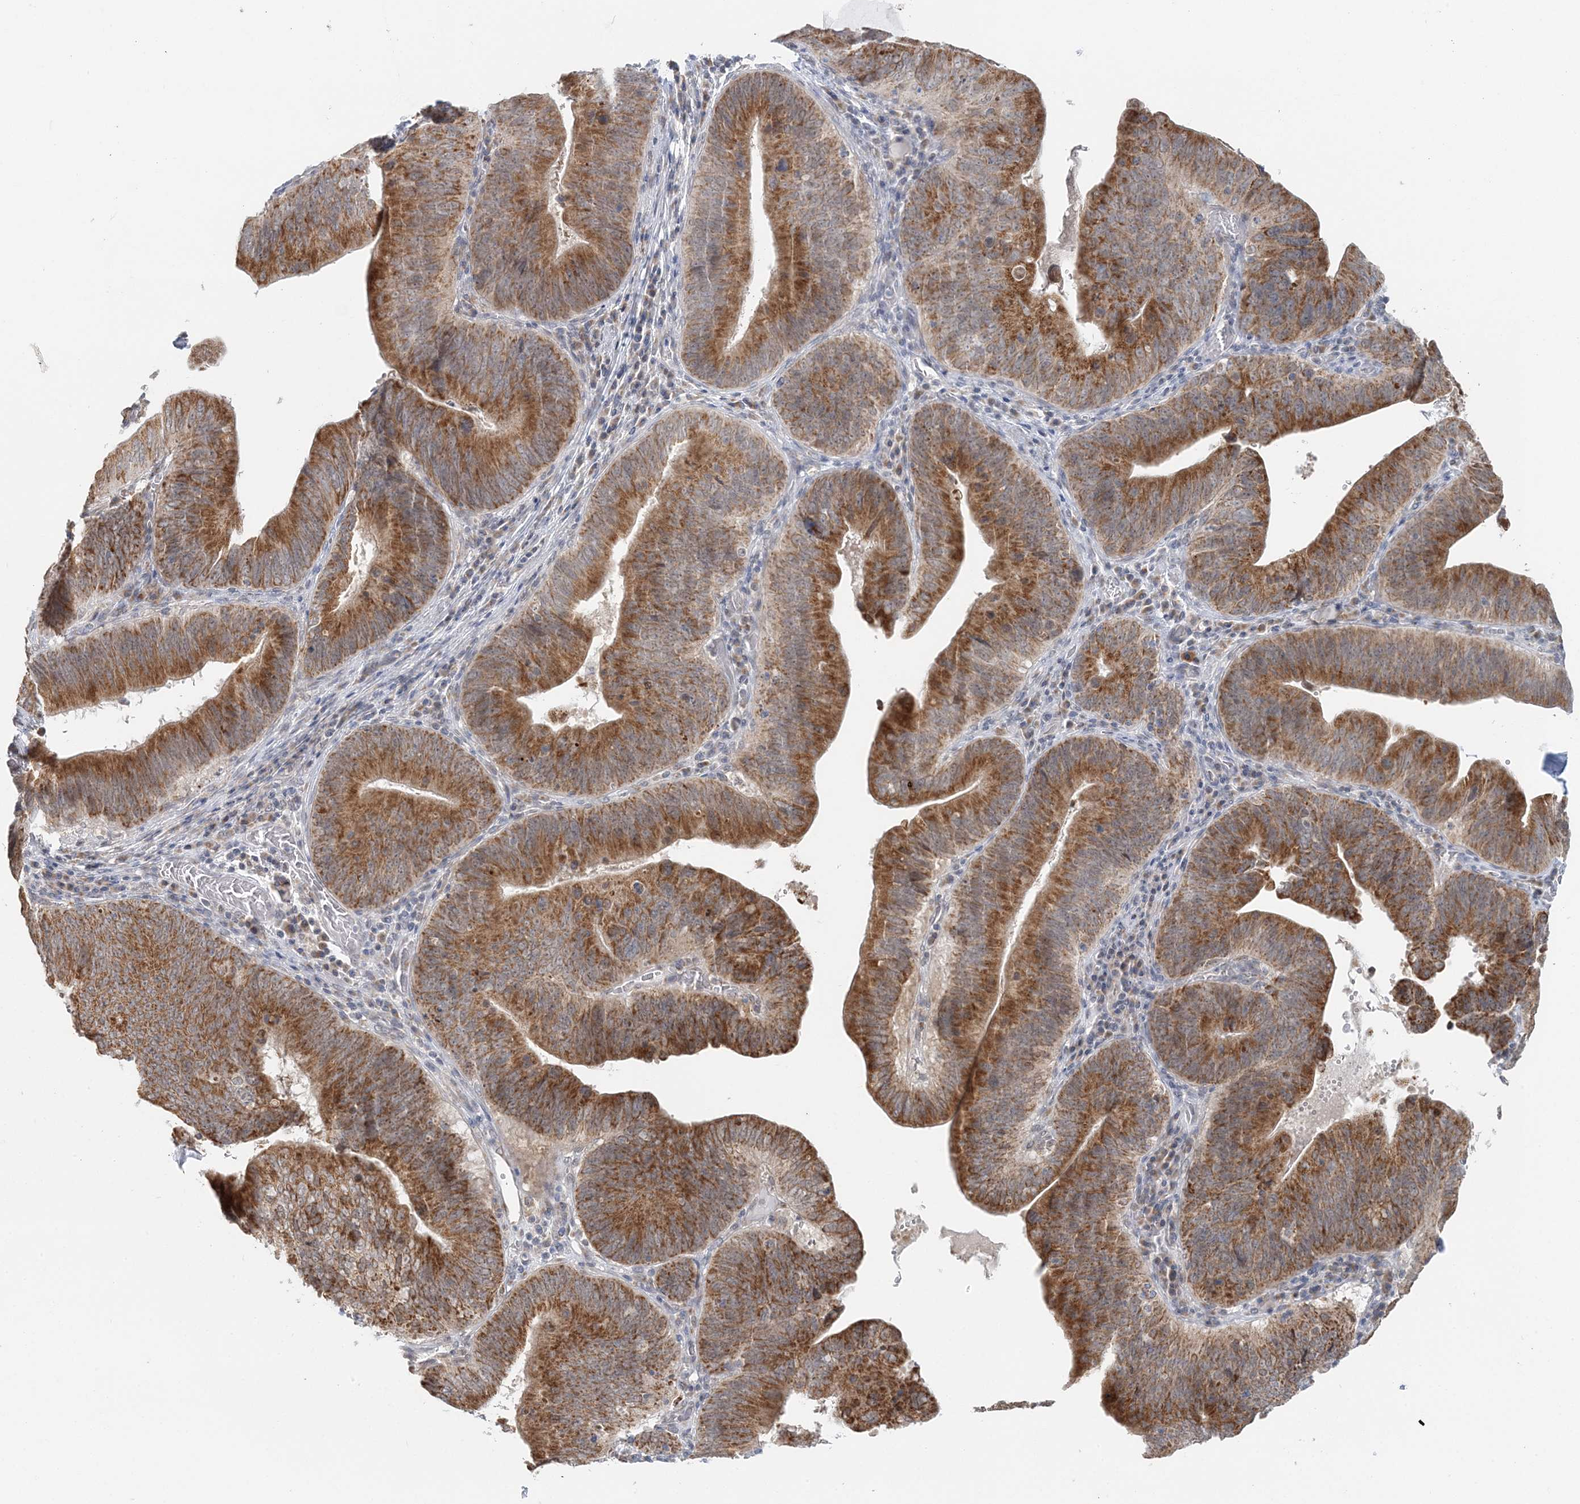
{"staining": {"intensity": "strong", "quantity": ">75%", "location": "cytoplasmic/membranous"}, "tissue": "pancreatic cancer", "cell_type": "Tumor cells", "image_type": "cancer", "snomed": [{"axis": "morphology", "description": "Adenocarcinoma, NOS"}, {"axis": "topography", "description": "Pancreas"}], "caption": "The immunohistochemical stain highlights strong cytoplasmic/membranous staining in tumor cells of adenocarcinoma (pancreatic) tissue.", "gene": "RNF150", "patient": {"sex": "male", "age": 63}}